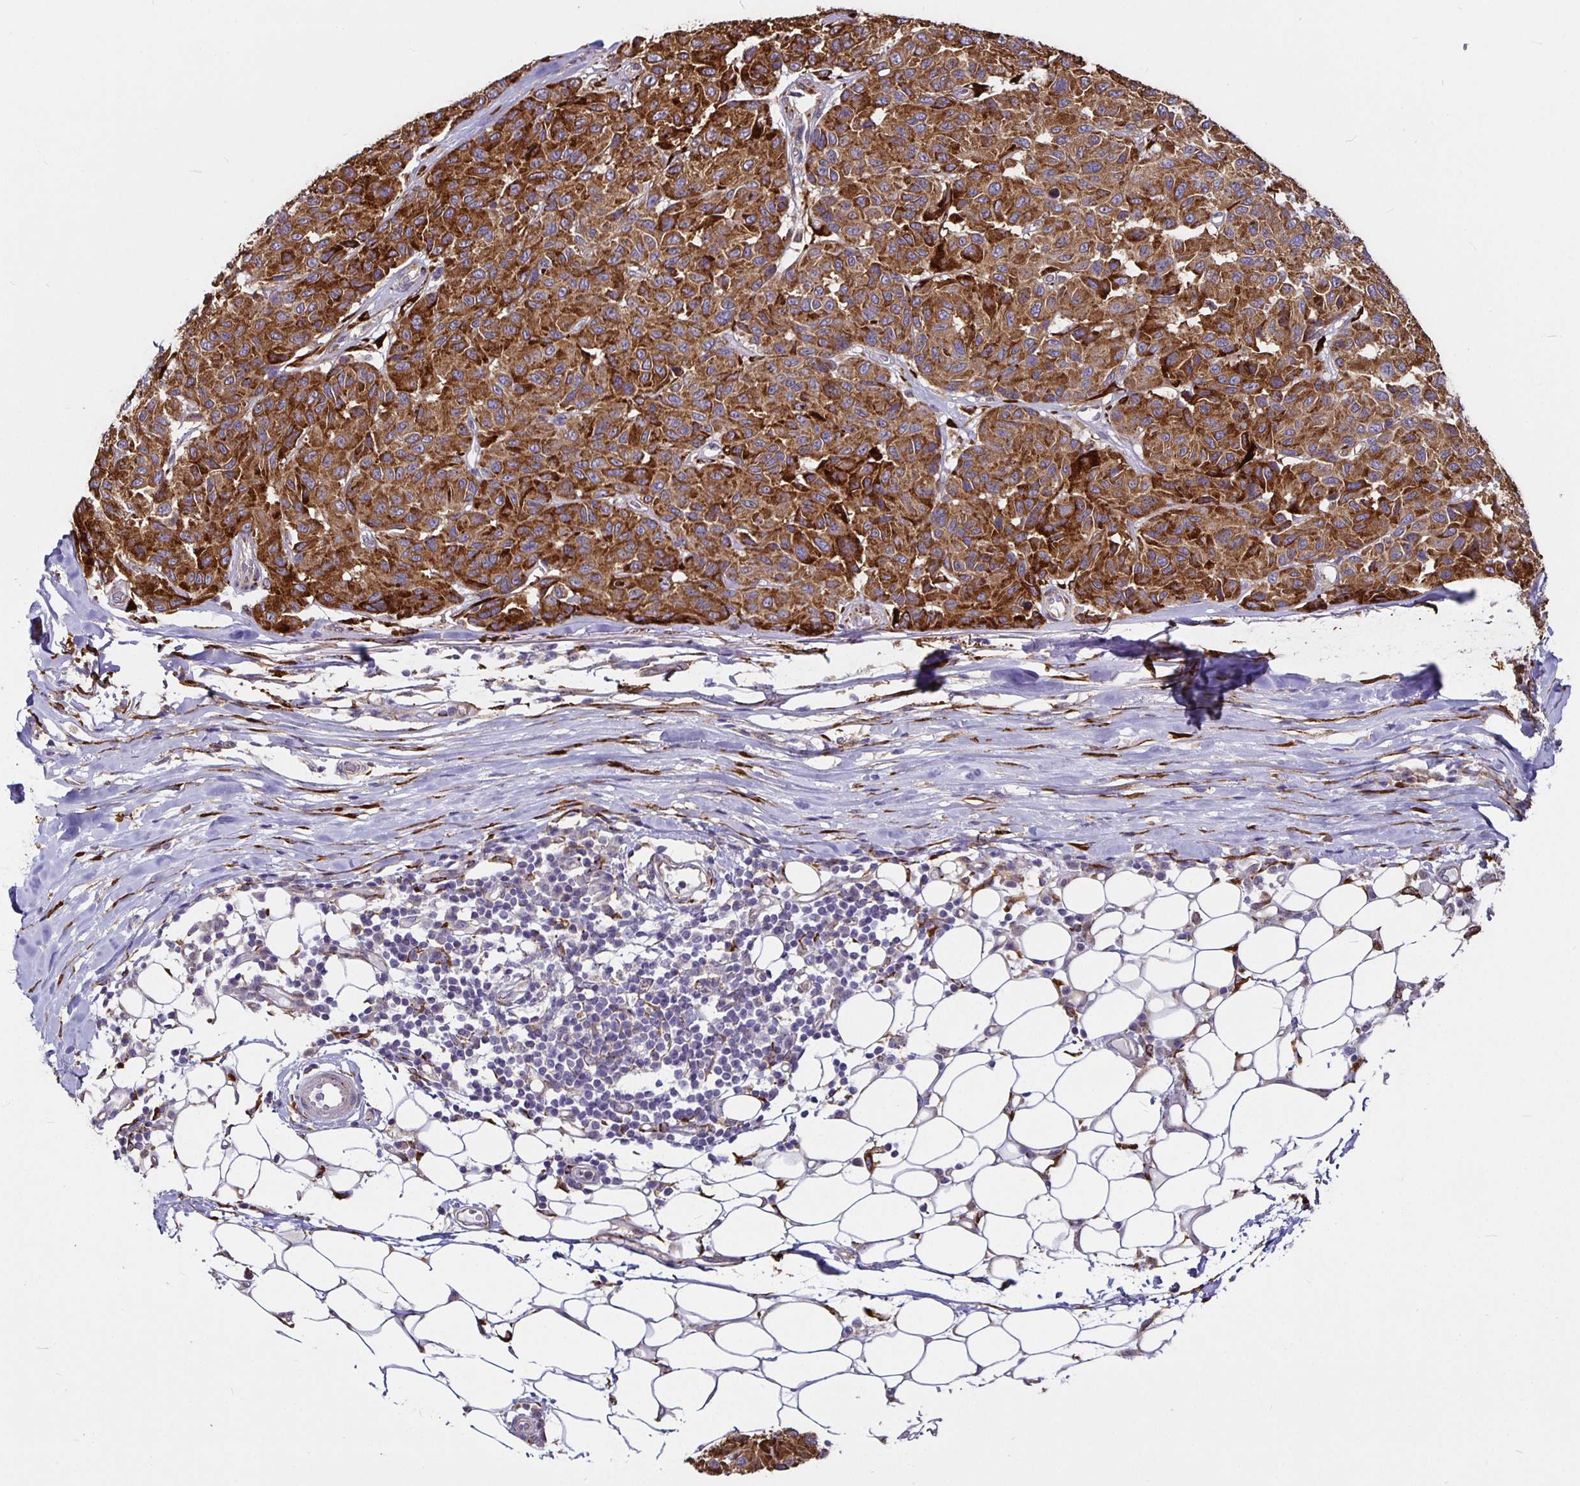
{"staining": {"intensity": "strong", "quantity": ">75%", "location": "cytoplasmic/membranous"}, "tissue": "melanoma", "cell_type": "Tumor cells", "image_type": "cancer", "snomed": [{"axis": "morphology", "description": "Malignant melanoma, NOS"}, {"axis": "topography", "description": "Skin"}], "caption": "Immunohistochemistry (IHC) staining of melanoma, which demonstrates high levels of strong cytoplasmic/membranous staining in about >75% of tumor cells indicating strong cytoplasmic/membranous protein expression. The staining was performed using DAB (brown) for protein detection and nuclei were counterstained in hematoxylin (blue).", "gene": "P4HA2", "patient": {"sex": "female", "age": 66}}